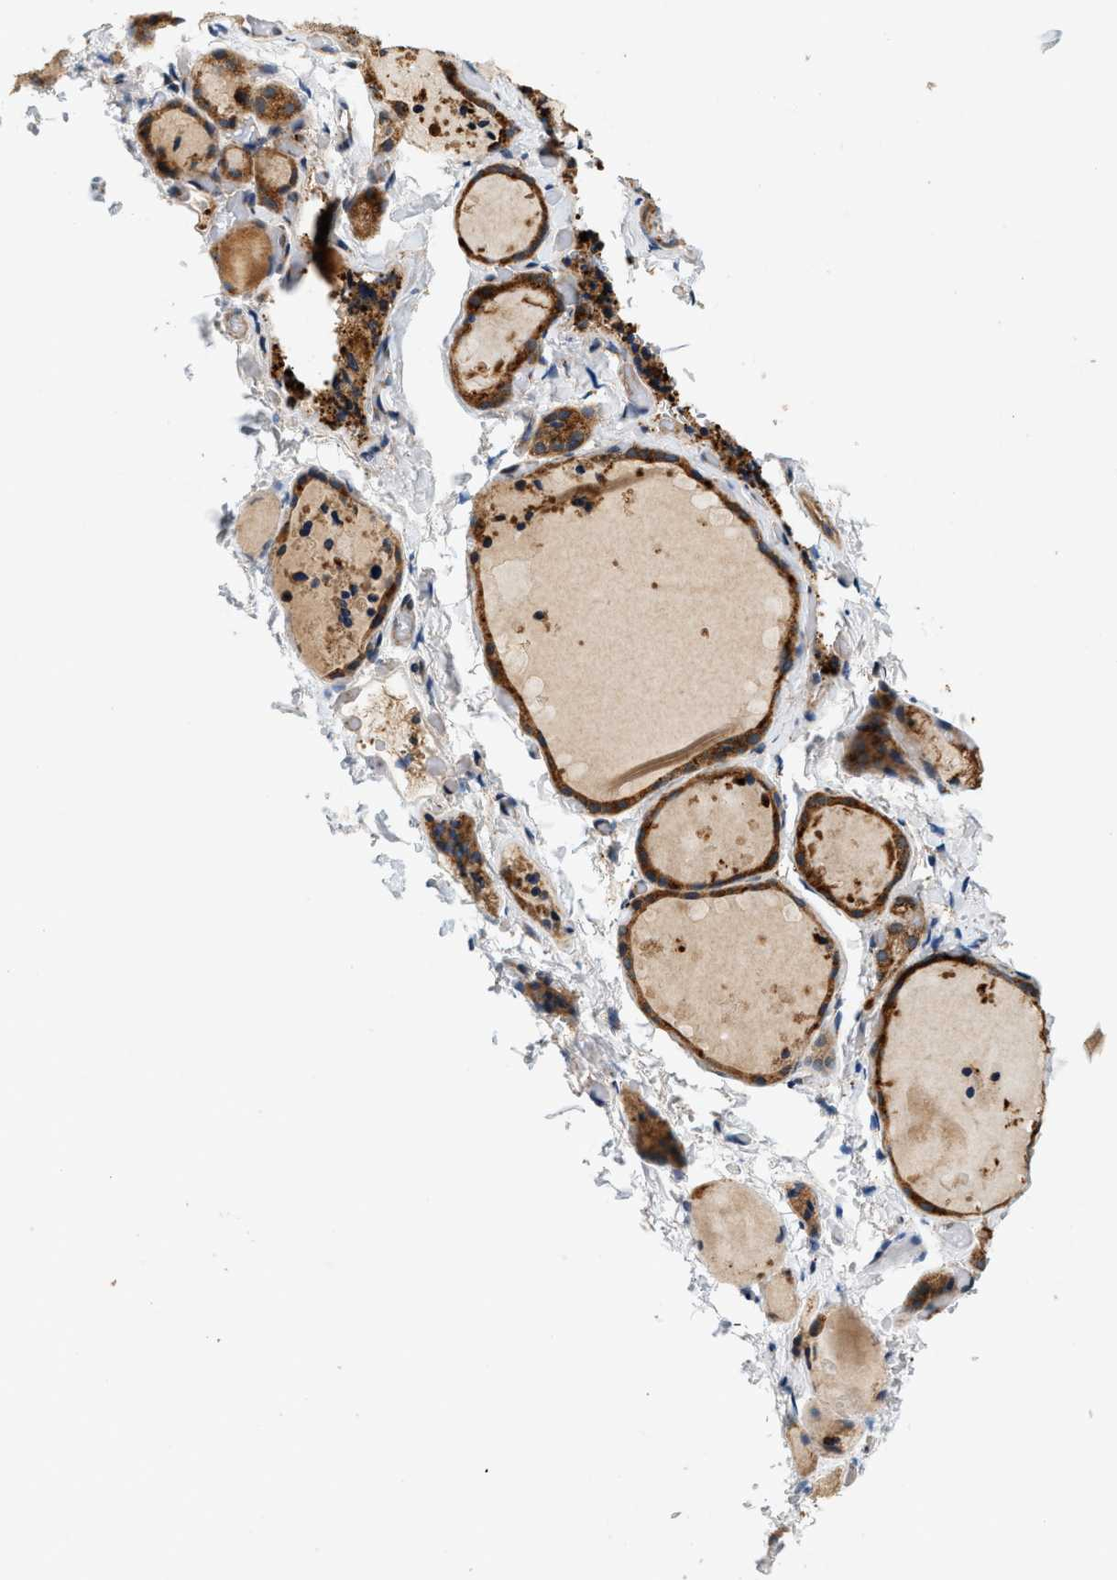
{"staining": {"intensity": "strong", "quantity": ">75%", "location": "cytoplasmic/membranous"}, "tissue": "thyroid gland", "cell_type": "Glandular cells", "image_type": "normal", "snomed": [{"axis": "morphology", "description": "Normal tissue, NOS"}, {"axis": "topography", "description": "Thyroid gland"}], "caption": "This photomicrograph exhibits IHC staining of normal thyroid gland, with high strong cytoplasmic/membranous positivity in about >75% of glandular cells.", "gene": "DUSP10", "patient": {"sex": "female", "age": 44}}